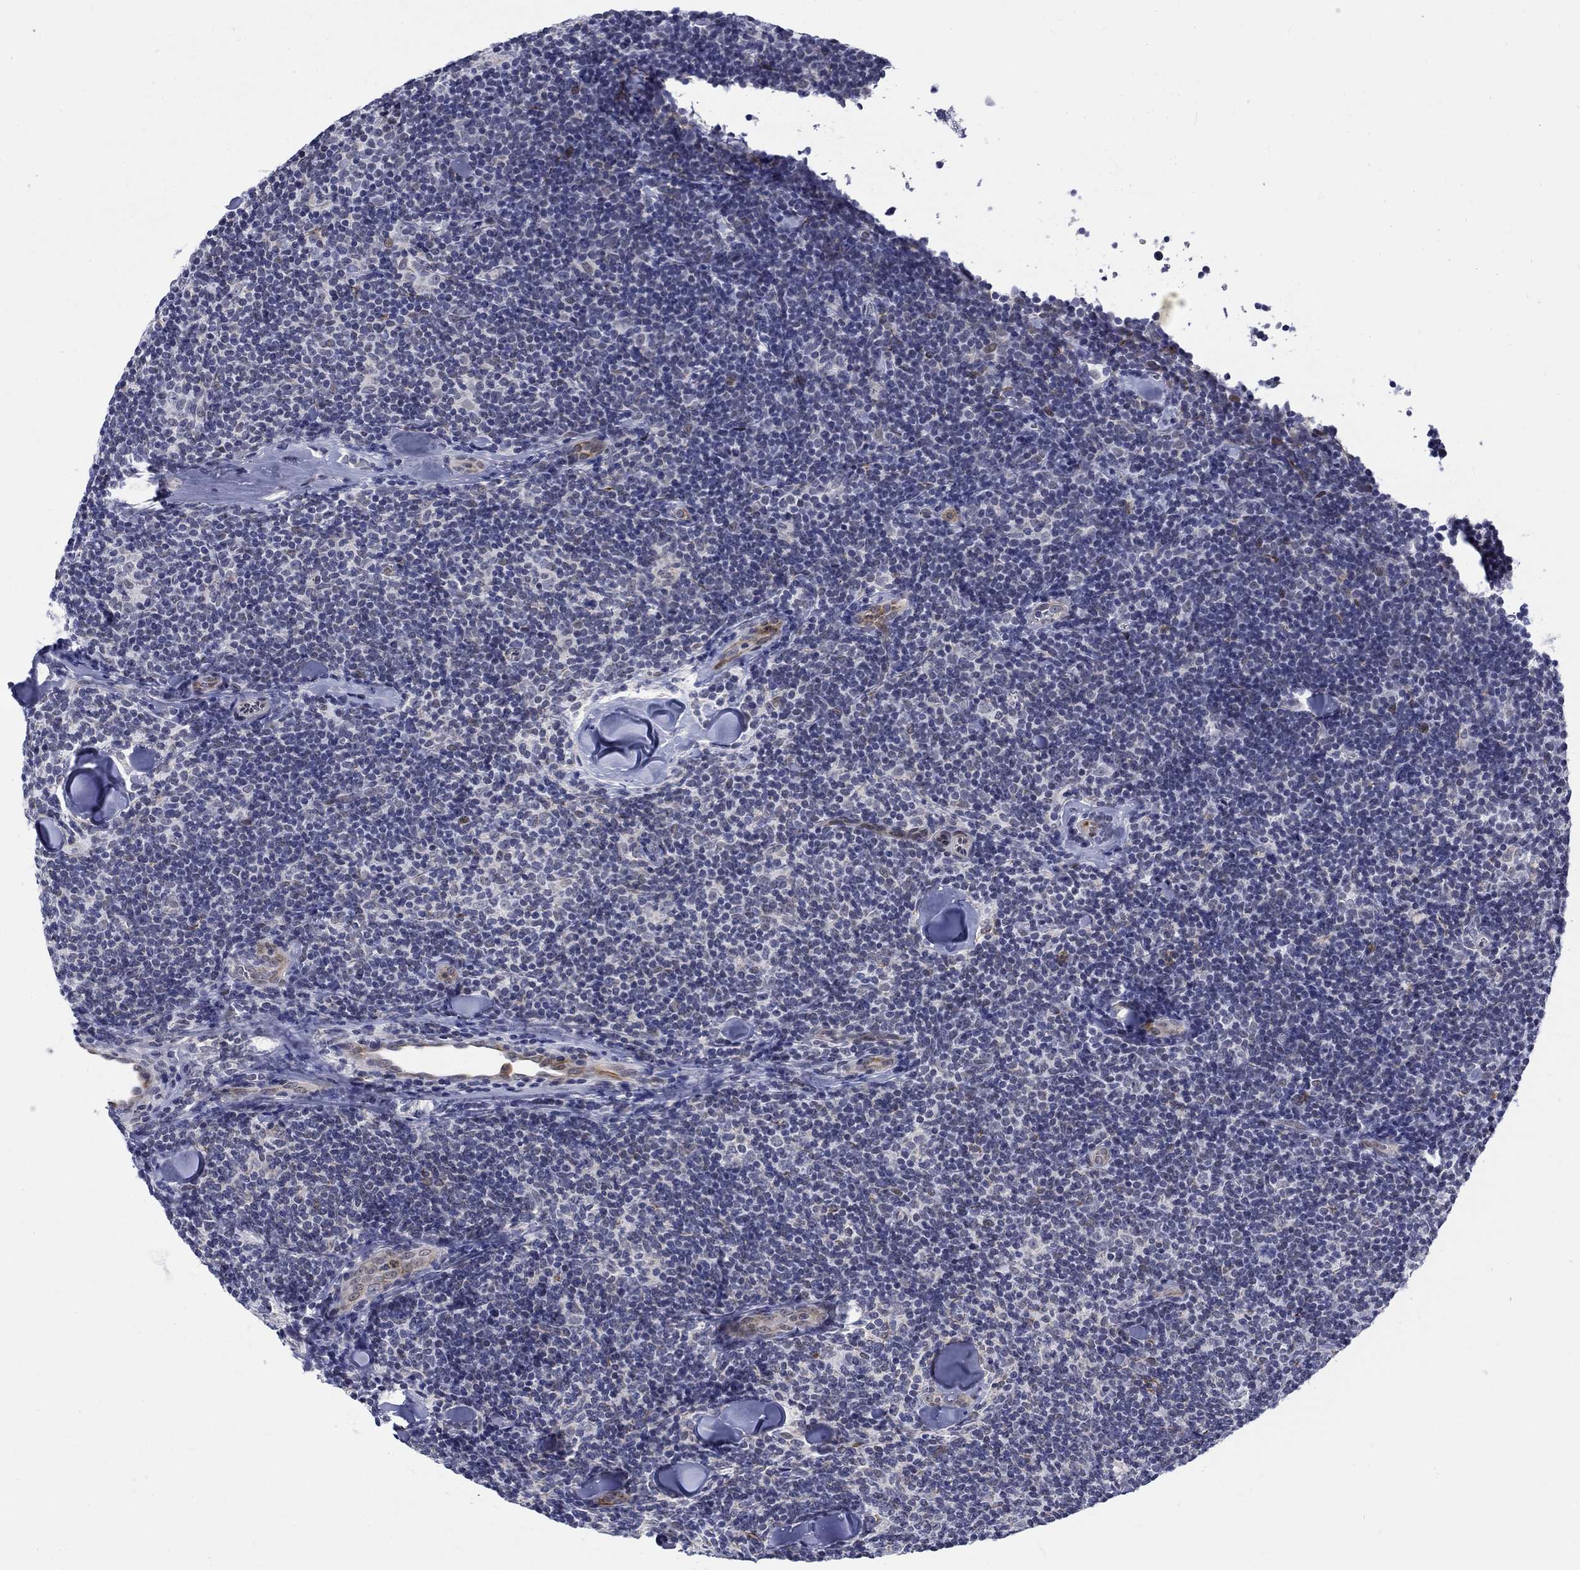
{"staining": {"intensity": "negative", "quantity": "none", "location": "none"}, "tissue": "lymphoma", "cell_type": "Tumor cells", "image_type": "cancer", "snomed": [{"axis": "morphology", "description": "Malignant lymphoma, non-Hodgkin's type, Low grade"}, {"axis": "topography", "description": "Lymph node"}], "caption": "Immunohistochemistry image of neoplastic tissue: malignant lymphoma, non-Hodgkin's type (low-grade) stained with DAB shows no significant protein positivity in tumor cells.", "gene": "ST6GALNAC1", "patient": {"sex": "female", "age": 56}}